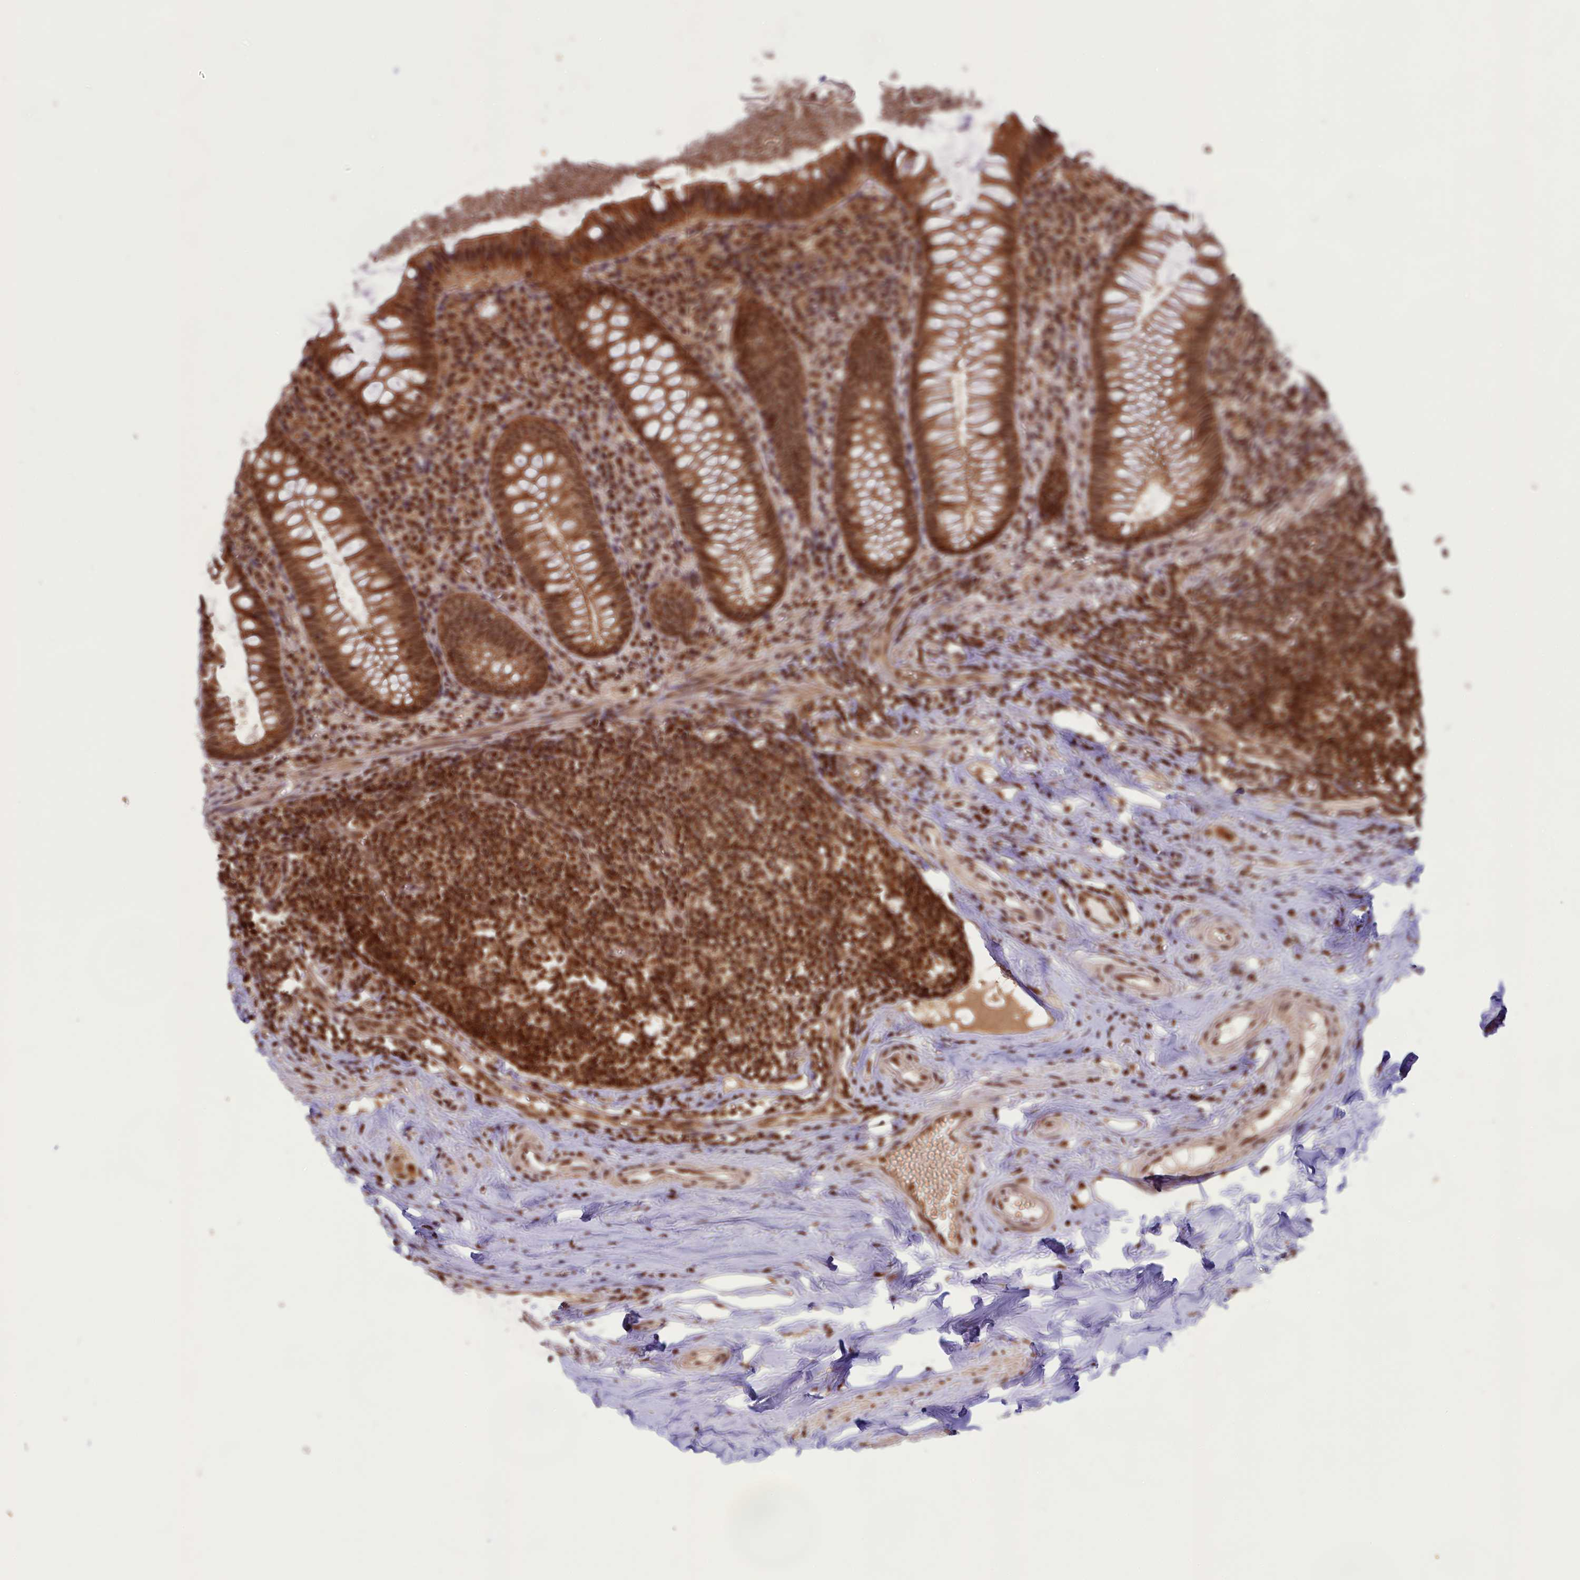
{"staining": {"intensity": "moderate", "quantity": ">75%", "location": "cytoplasmic/membranous,nuclear"}, "tissue": "appendix", "cell_type": "Glandular cells", "image_type": "normal", "snomed": [{"axis": "morphology", "description": "Normal tissue, NOS"}, {"axis": "topography", "description": "Appendix"}], "caption": "High-magnification brightfield microscopy of normal appendix stained with DAB (brown) and counterstained with hematoxylin (blue). glandular cells exhibit moderate cytoplasmic/membranous,nuclear staining is appreciated in about>75% of cells. Using DAB (3,3'-diaminobenzidine) (brown) and hematoxylin (blue) stains, captured at high magnification using brightfield microscopy.", "gene": "CARD8", "patient": {"sex": "female", "age": 51}}